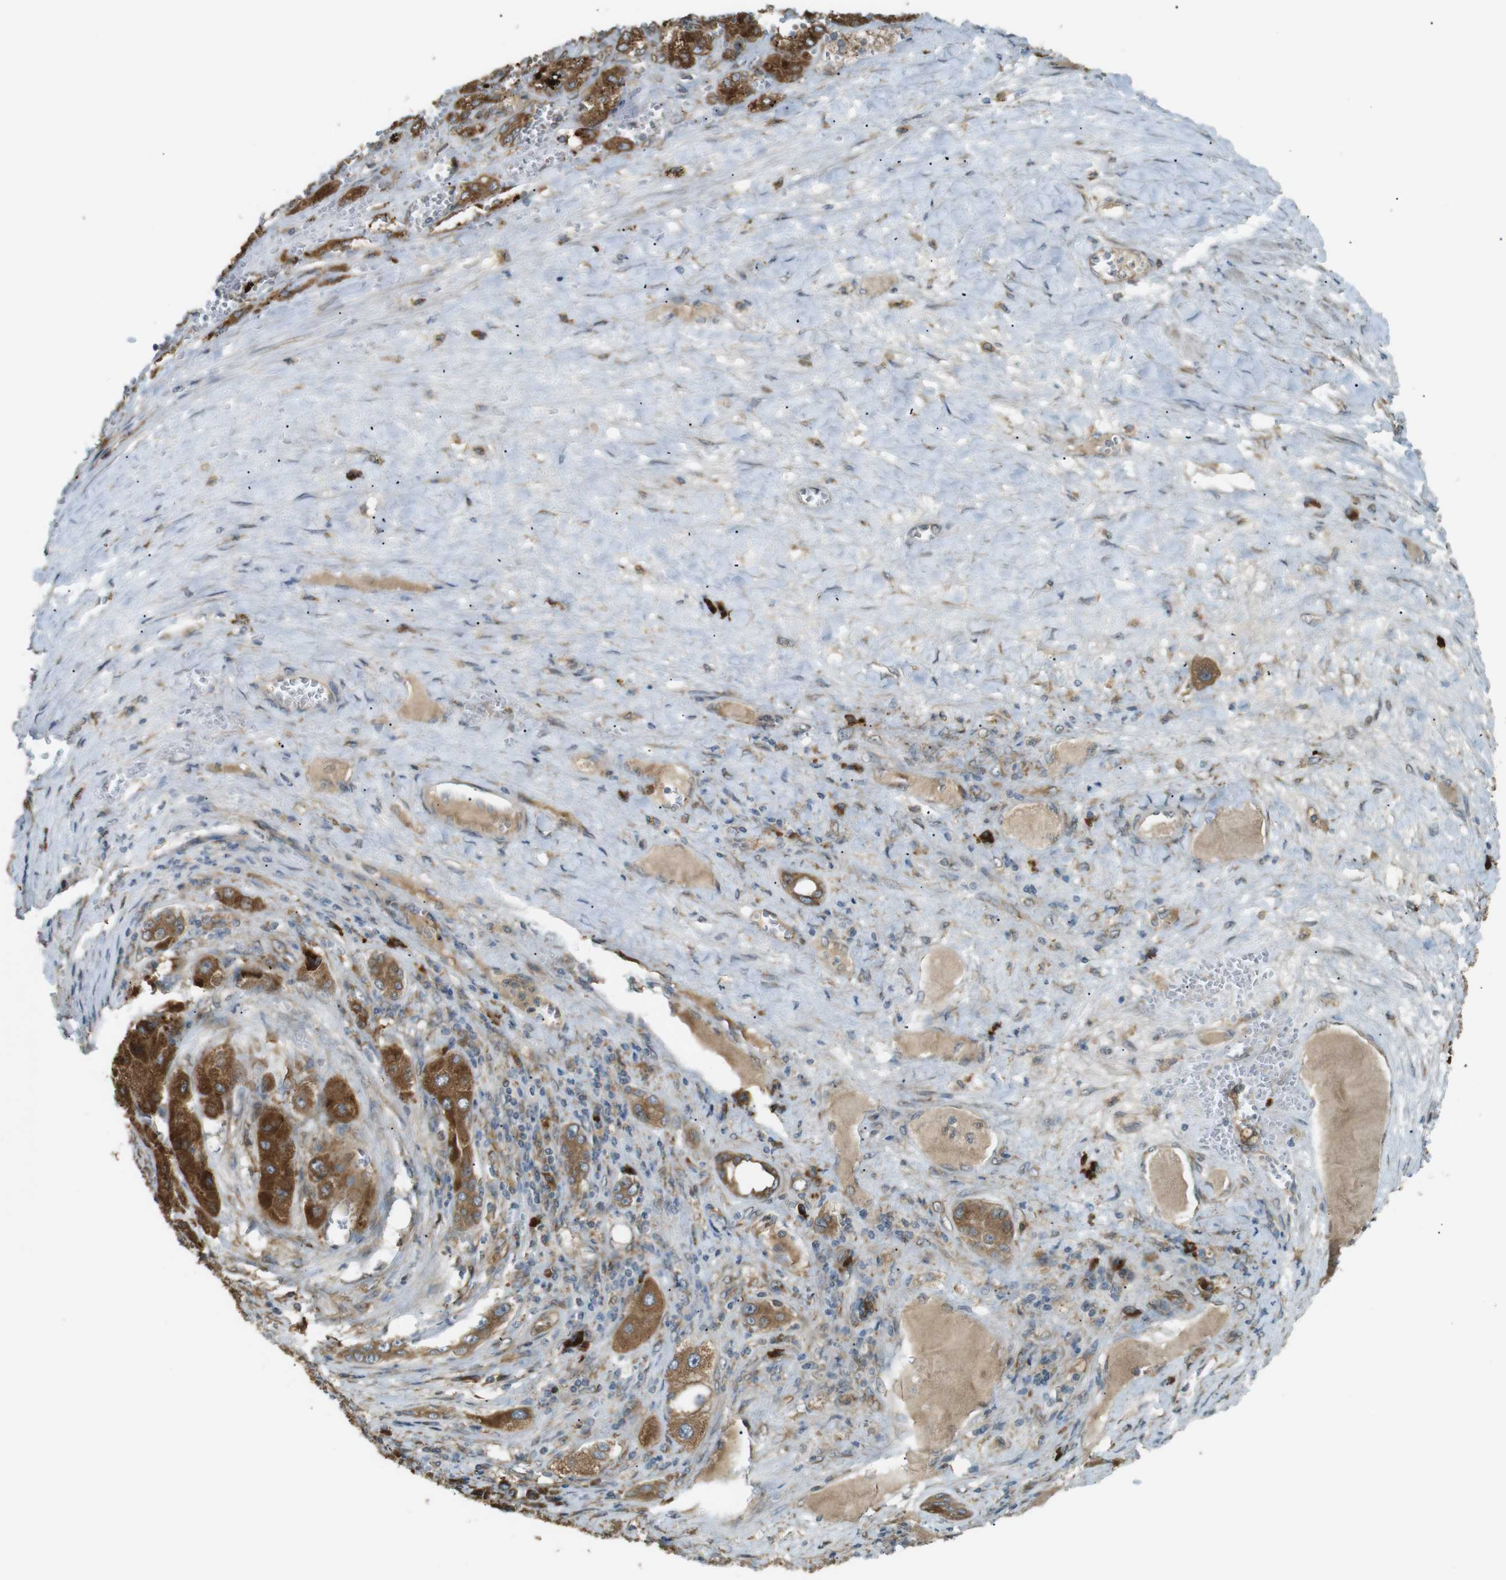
{"staining": {"intensity": "strong", "quantity": ">75%", "location": "cytoplasmic/membranous"}, "tissue": "liver cancer", "cell_type": "Tumor cells", "image_type": "cancer", "snomed": [{"axis": "morphology", "description": "Carcinoma, Hepatocellular, NOS"}, {"axis": "topography", "description": "Liver"}], "caption": "Immunohistochemistry (IHC) micrograph of human hepatocellular carcinoma (liver) stained for a protein (brown), which displays high levels of strong cytoplasmic/membranous staining in approximately >75% of tumor cells.", "gene": "TMED4", "patient": {"sex": "female", "age": 73}}